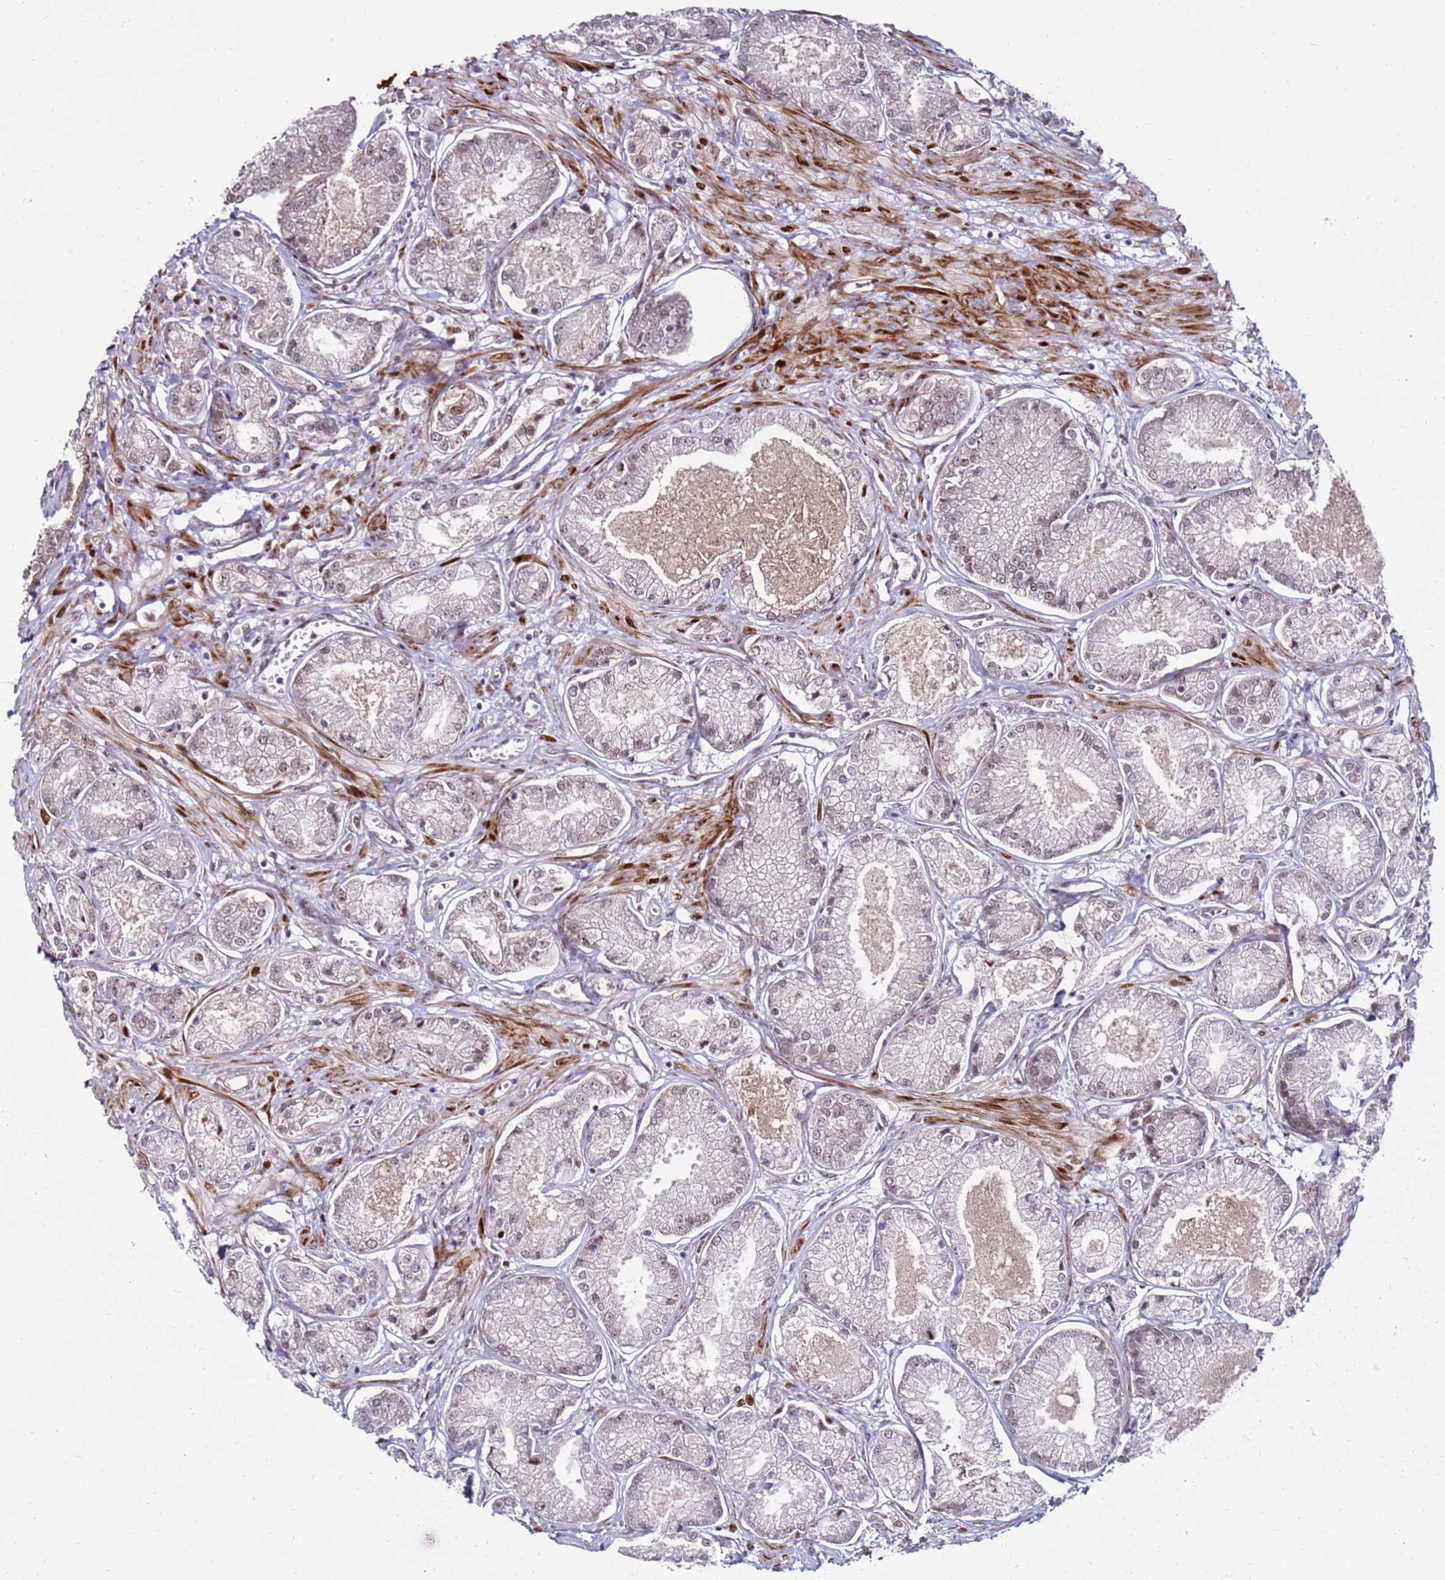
{"staining": {"intensity": "moderate", "quantity": "<25%", "location": "cytoplasmic/membranous,nuclear"}, "tissue": "prostate cancer", "cell_type": "Tumor cells", "image_type": "cancer", "snomed": [{"axis": "morphology", "description": "Adenocarcinoma, NOS"}, {"axis": "topography", "description": "Prostate and seminal vesicle, NOS"}], "caption": "DAB (3,3'-diaminobenzidine) immunohistochemical staining of human prostate cancer exhibits moderate cytoplasmic/membranous and nuclear protein staining in about <25% of tumor cells.", "gene": "KPNA4", "patient": {"sex": "male", "age": 76}}